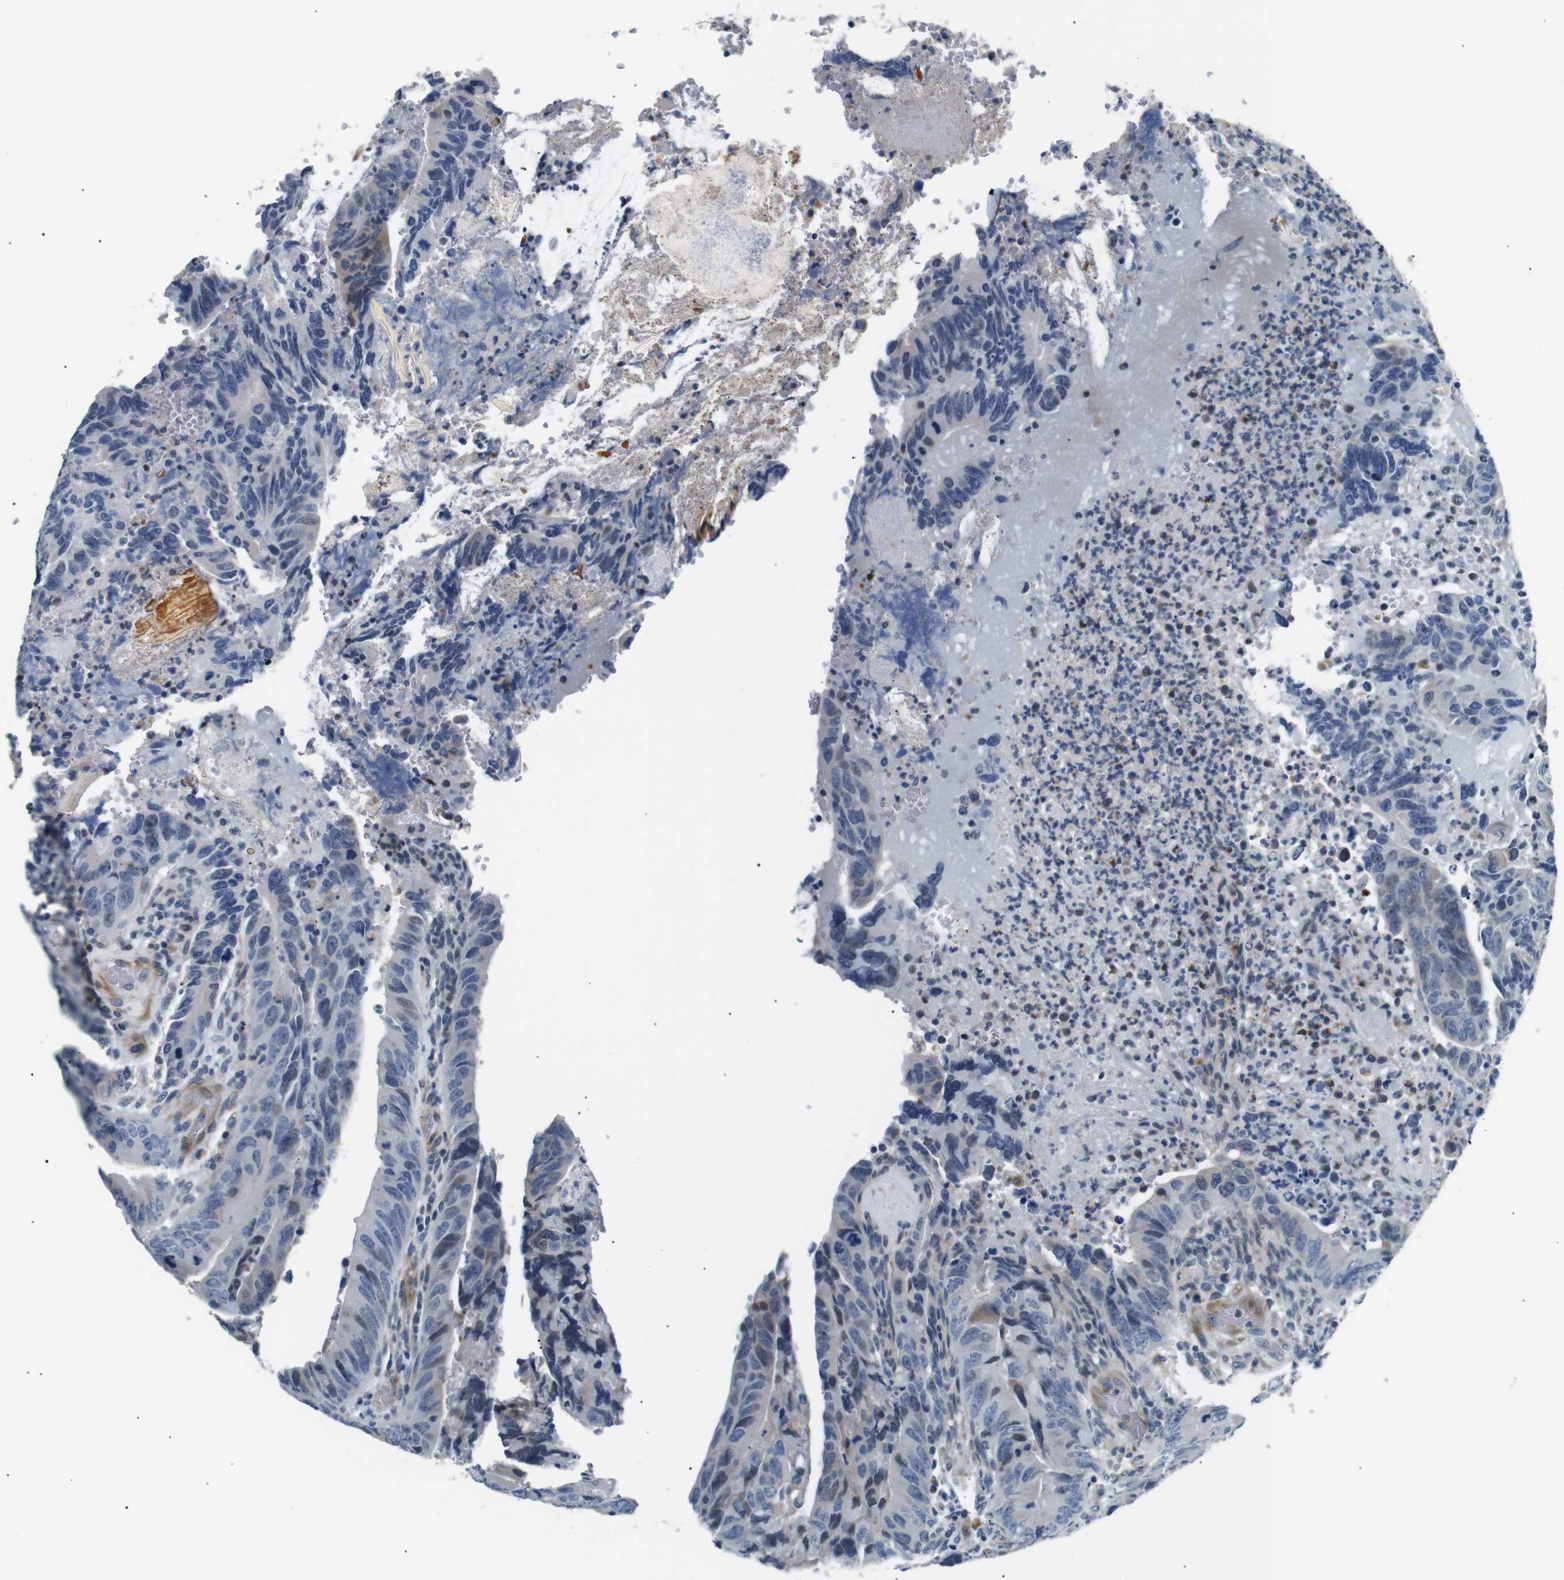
{"staining": {"intensity": "negative", "quantity": "none", "location": "none"}, "tissue": "colorectal cancer", "cell_type": "Tumor cells", "image_type": "cancer", "snomed": [{"axis": "morphology", "description": "Normal tissue, NOS"}, {"axis": "morphology", "description": "Adenocarcinoma, NOS"}, {"axis": "topography", "description": "Colon"}], "caption": "DAB (3,3'-diaminobenzidine) immunohistochemical staining of human adenocarcinoma (colorectal) displays no significant positivity in tumor cells.", "gene": "TAFA1", "patient": {"sex": "male", "age": 56}}